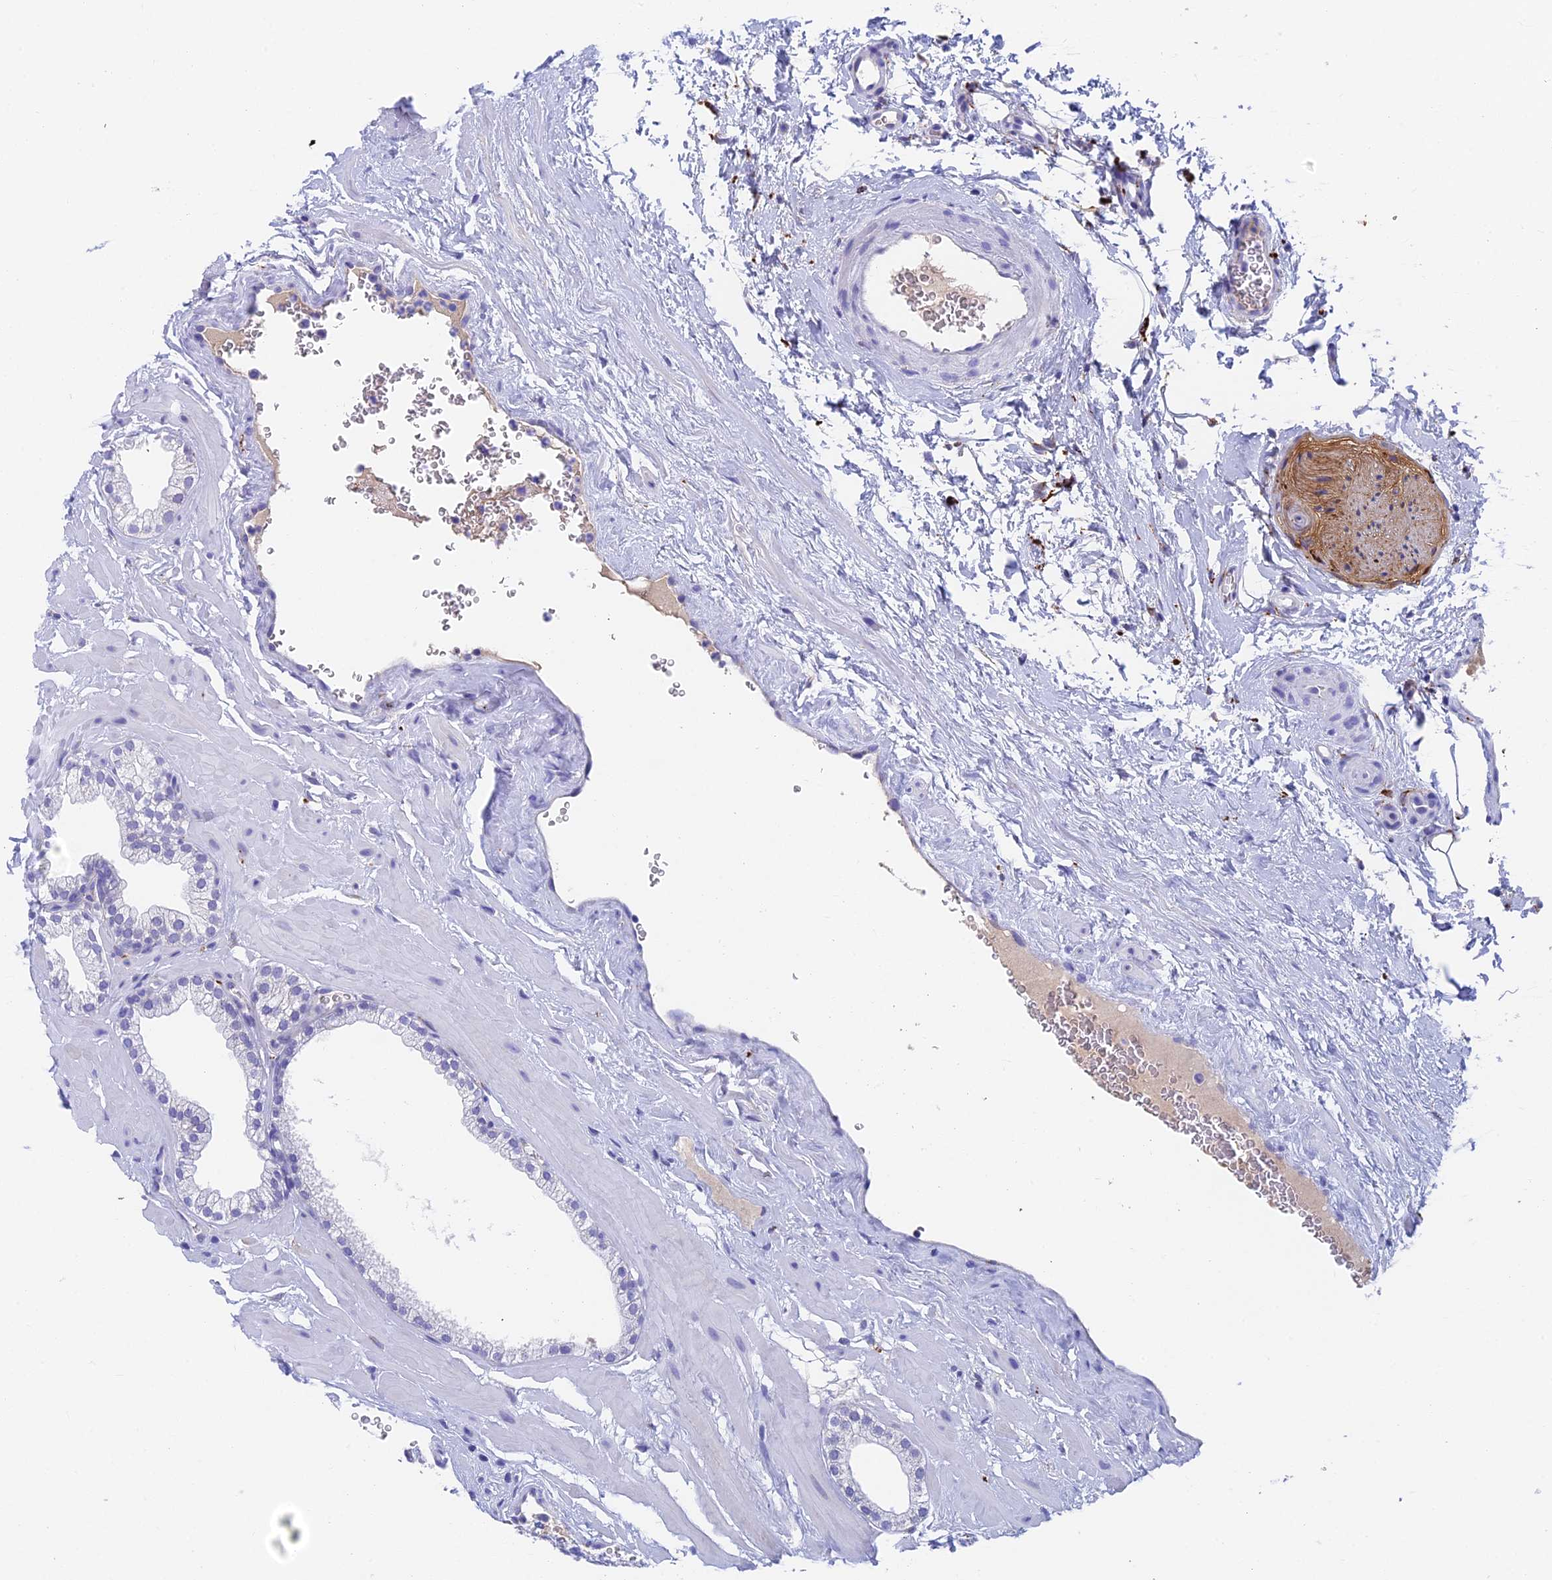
{"staining": {"intensity": "negative", "quantity": "none", "location": "none"}, "tissue": "prostate", "cell_type": "Glandular cells", "image_type": "normal", "snomed": [{"axis": "morphology", "description": "Normal tissue, NOS"}, {"axis": "morphology", "description": "Urothelial carcinoma, Low grade"}, {"axis": "topography", "description": "Urinary bladder"}, {"axis": "topography", "description": "Prostate"}], "caption": "Glandular cells show no significant protein staining in benign prostate.", "gene": "ADAMTS13", "patient": {"sex": "male", "age": 60}}